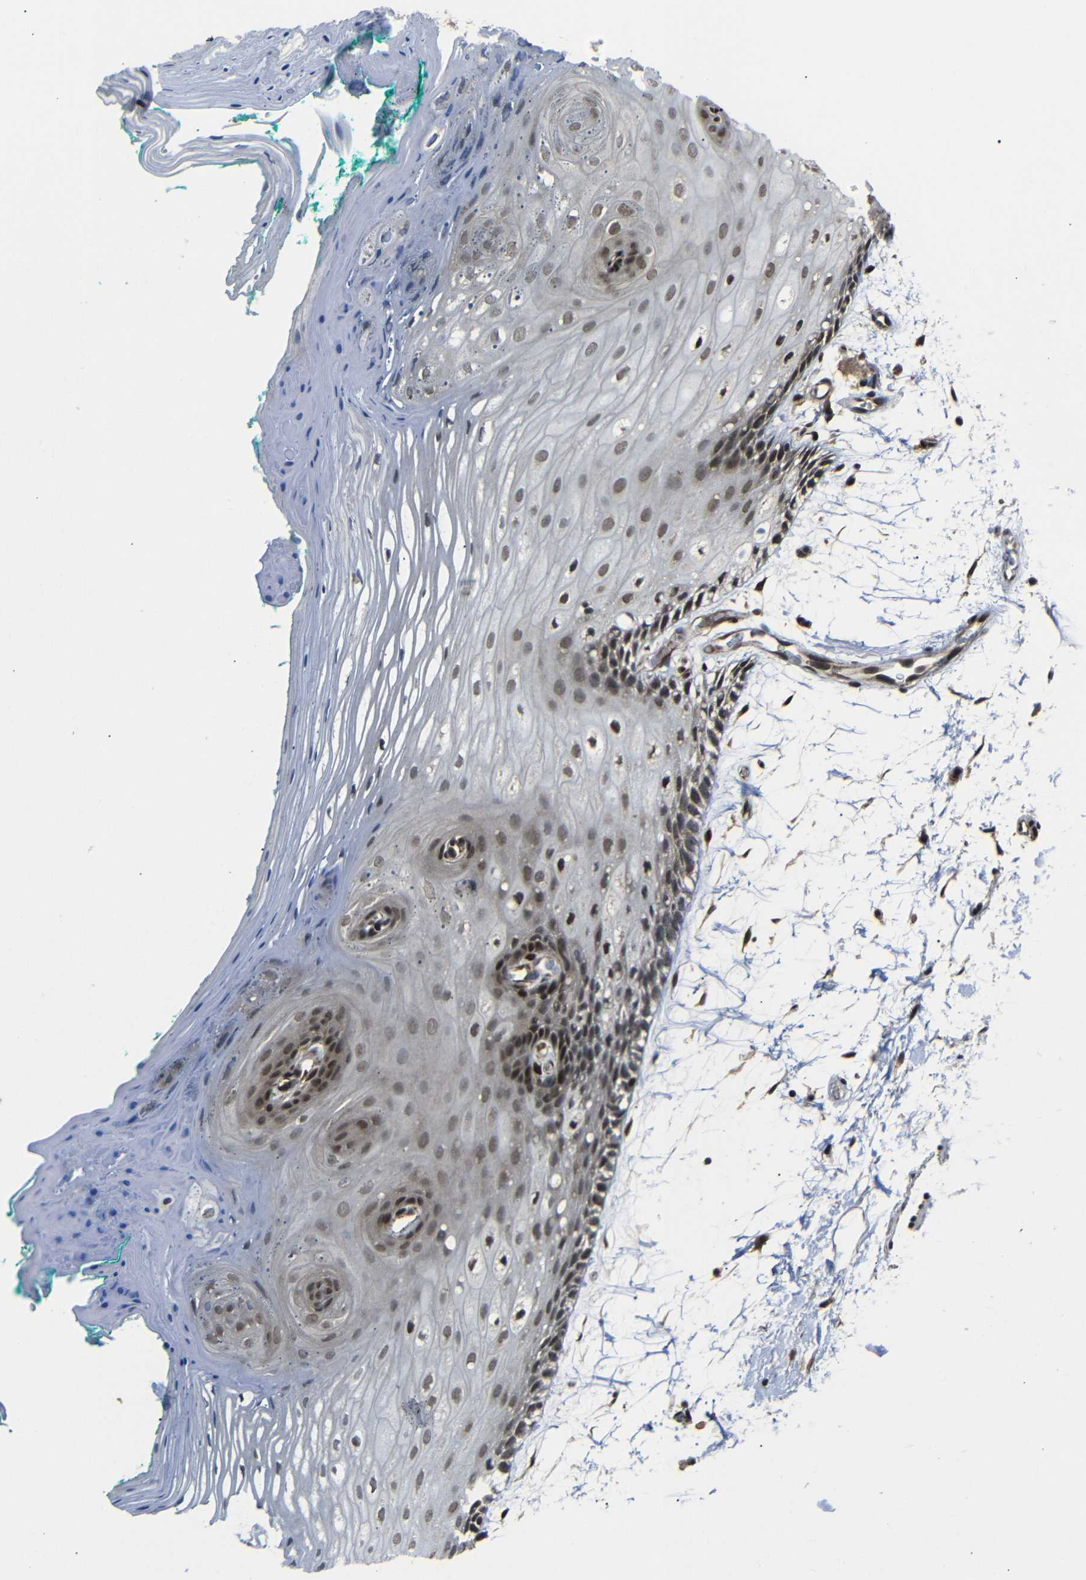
{"staining": {"intensity": "moderate", "quantity": "25%-75%", "location": "cytoplasmic/membranous,nuclear"}, "tissue": "oral mucosa", "cell_type": "Squamous epithelial cells", "image_type": "normal", "snomed": [{"axis": "morphology", "description": "Normal tissue, NOS"}, {"axis": "topography", "description": "Skeletal muscle"}, {"axis": "topography", "description": "Oral tissue"}, {"axis": "topography", "description": "Peripheral nerve tissue"}], "caption": "Immunohistochemical staining of benign oral mucosa reveals medium levels of moderate cytoplasmic/membranous,nuclear positivity in about 25%-75% of squamous epithelial cells. The staining was performed using DAB to visualize the protein expression in brown, while the nuclei were stained in blue with hematoxylin (Magnification: 20x).", "gene": "TBX2", "patient": {"sex": "female", "age": 84}}